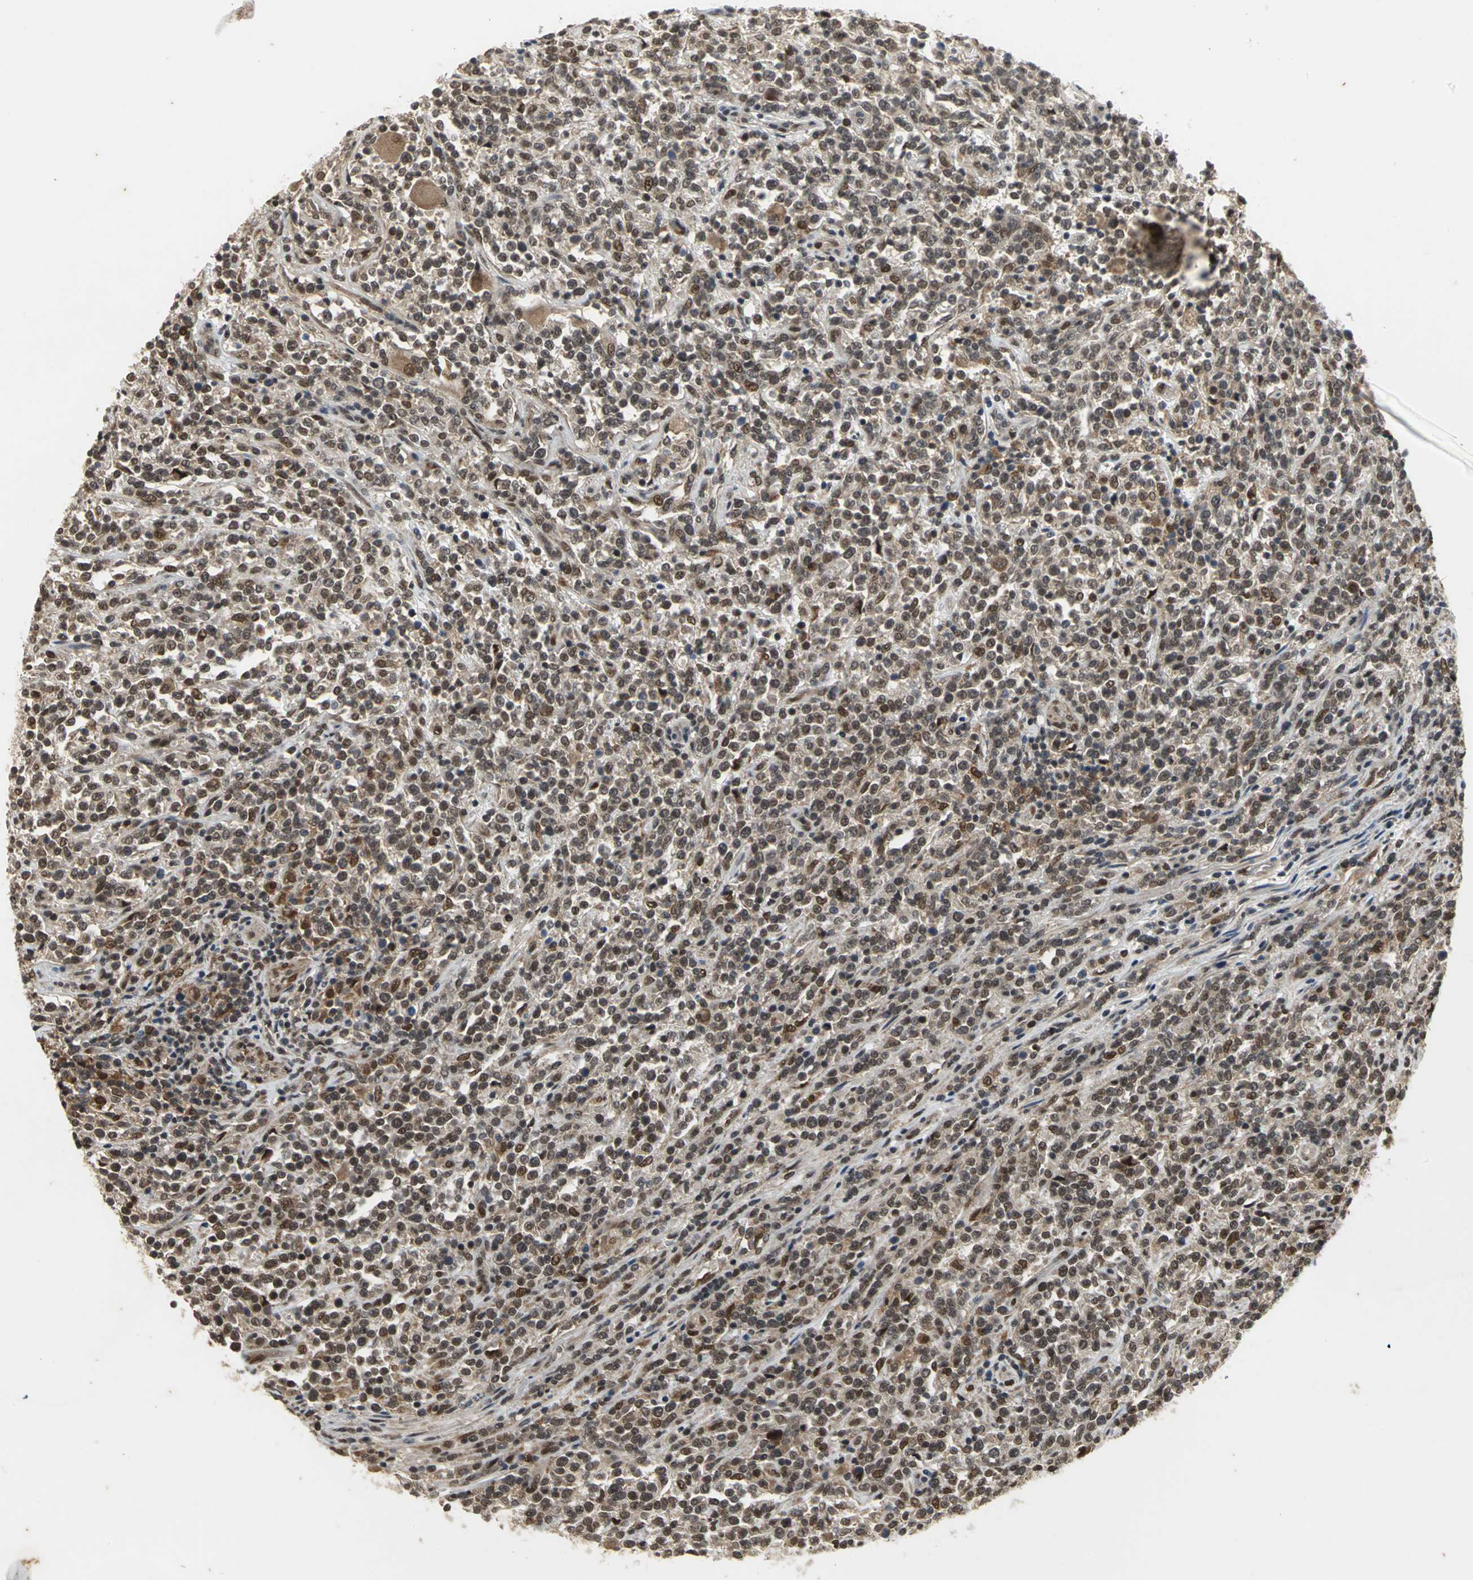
{"staining": {"intensity": "moderate", "quantity": ">75%", "location": "cytoplasmic/membranous"}, "tissue": "lymphoma", "cell_type": "Tumor cells", "image_type": "cancer", "snomed": [{"axis": "morphology", "description": "Malignant lymphoma, non-Hodgkin's type, High grade"}, {"axis": "topography", "description": "Soft tissue"}], "caption": "Brown immunohistochemical staining in lymphoma exhibits moderate cytoplasmic/membranous positivity in about >75% of tumor cells.", "gene": "NOTCH3", "patient": {"sex": "male", "age": 18}}